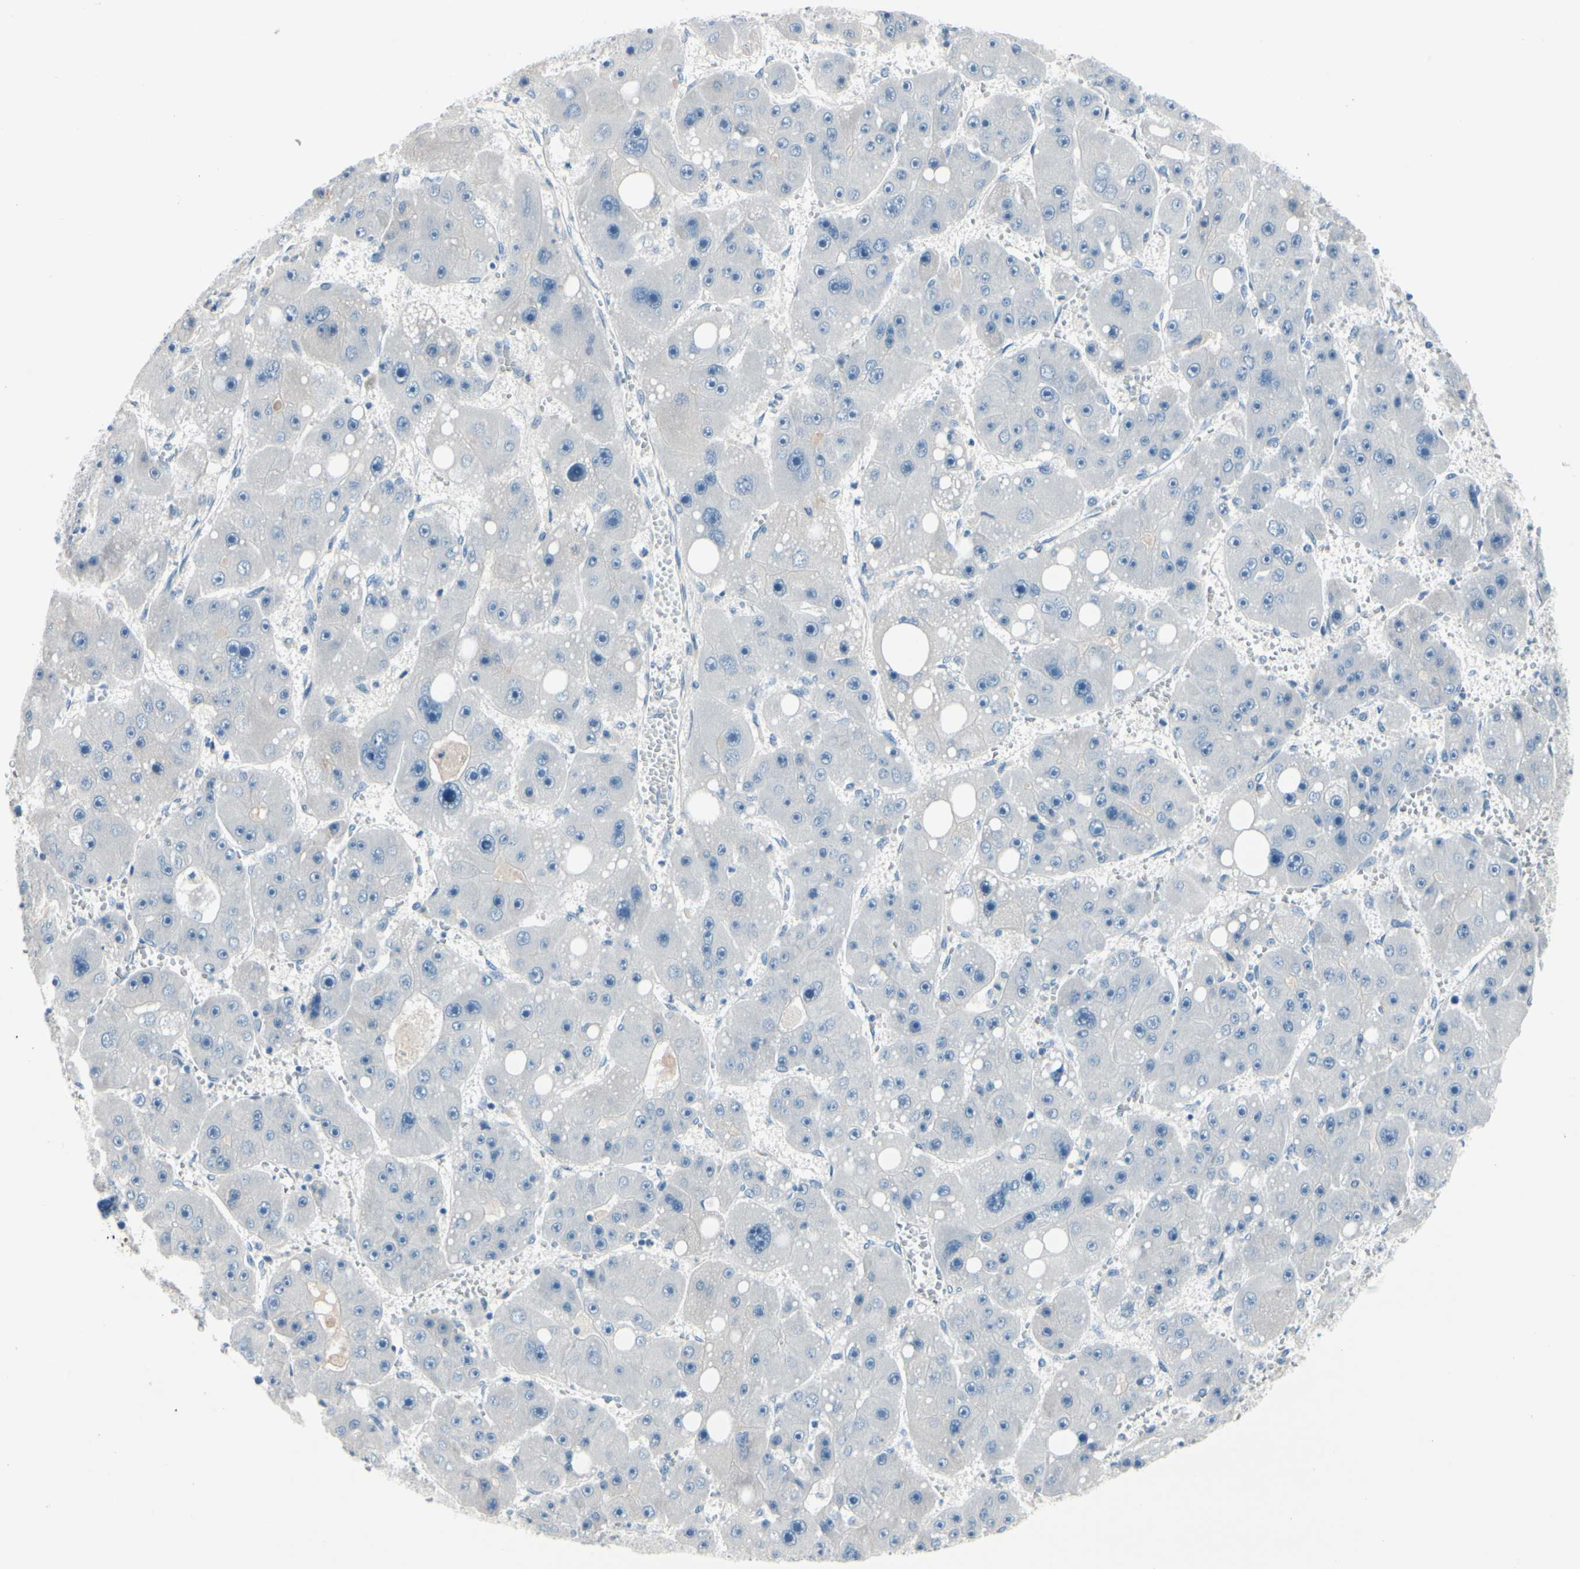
{"staining": {"intensity": "negative", "quantity": "none", "location": "none"}, "tissue": "liver cancer", "cell_type": "Tumor cells", "image_type": "cancer", "snomed": [{"axis": "morphology", "description": "Carcinoma, Hepatocellular, NOS"}, {"axis": "topography", "description": "Liver"}], "caption": "The immunohistochemistry (IHC) micrograph has no significant staining in tumor cells of liver cancer (hepatocellular carcinoma) tissue. (DAB (3,3'-diaminobenzidine) immunohistochemistry with hematoxylin counter stain).", "gene": "PGR", "patient": {"sex": "female", "age": 61}}